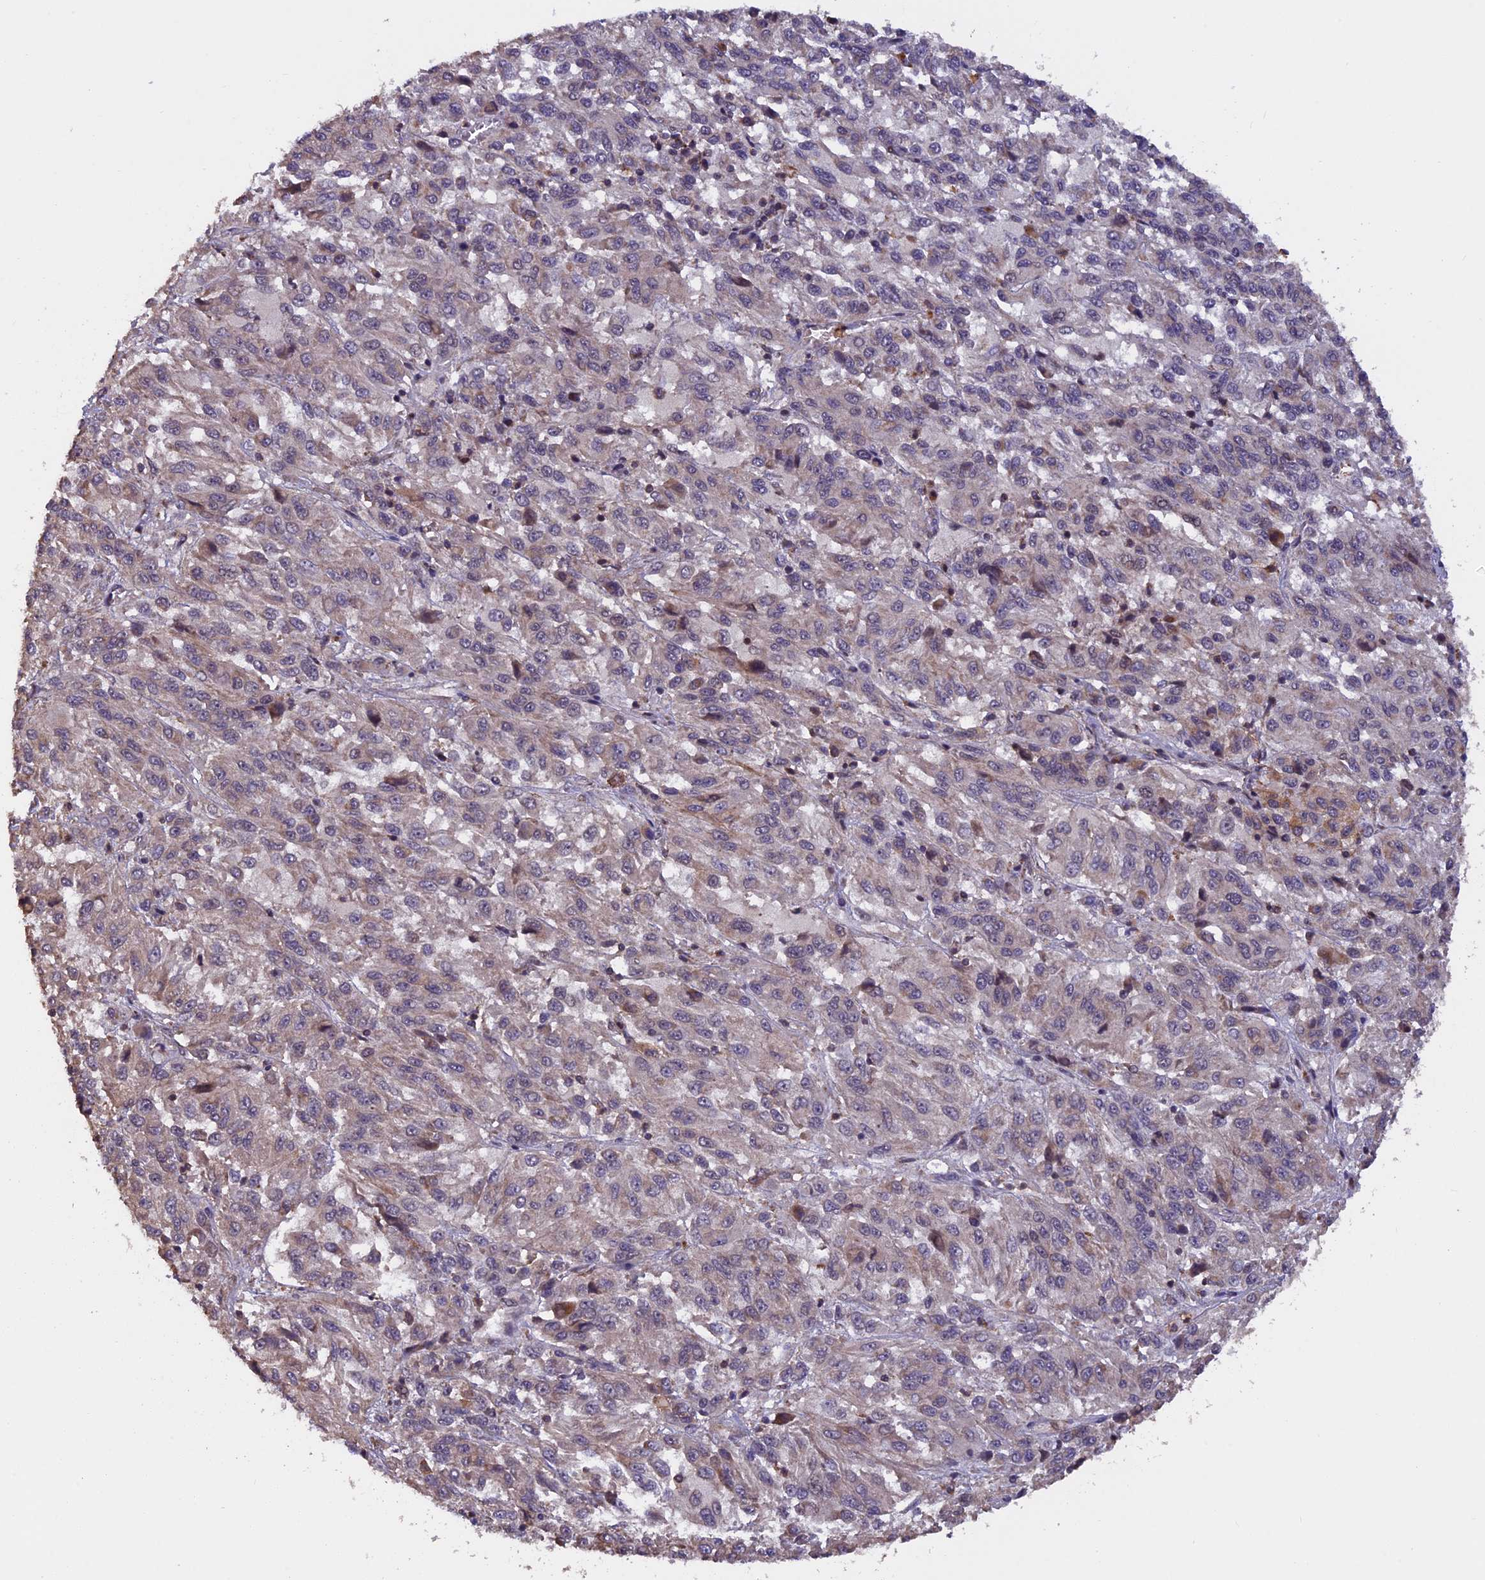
{"staining": {"intensity": "weak", "quantity": "<25%", "location": "cytoplasmic/membranous"}, "tissue": "melanoma", "cell_type": "Tumor cells", "image_type": "cancer", "snomed": [{"axis": "morphology", "description": "Malignant melanoma, Metastatic site"}, {"axis": "topography", "description": "Lung"}], "caption": "The photomicrograph displays no staining of tumor cells in melanoma. The staining is performed using DAB (3,3'-diaminobenzidine) brown chromogen with nuclei counter-stained in using hematoxylin.", "gene": "PKD2L2", "patient": {"sex": "male", "age": 64}}